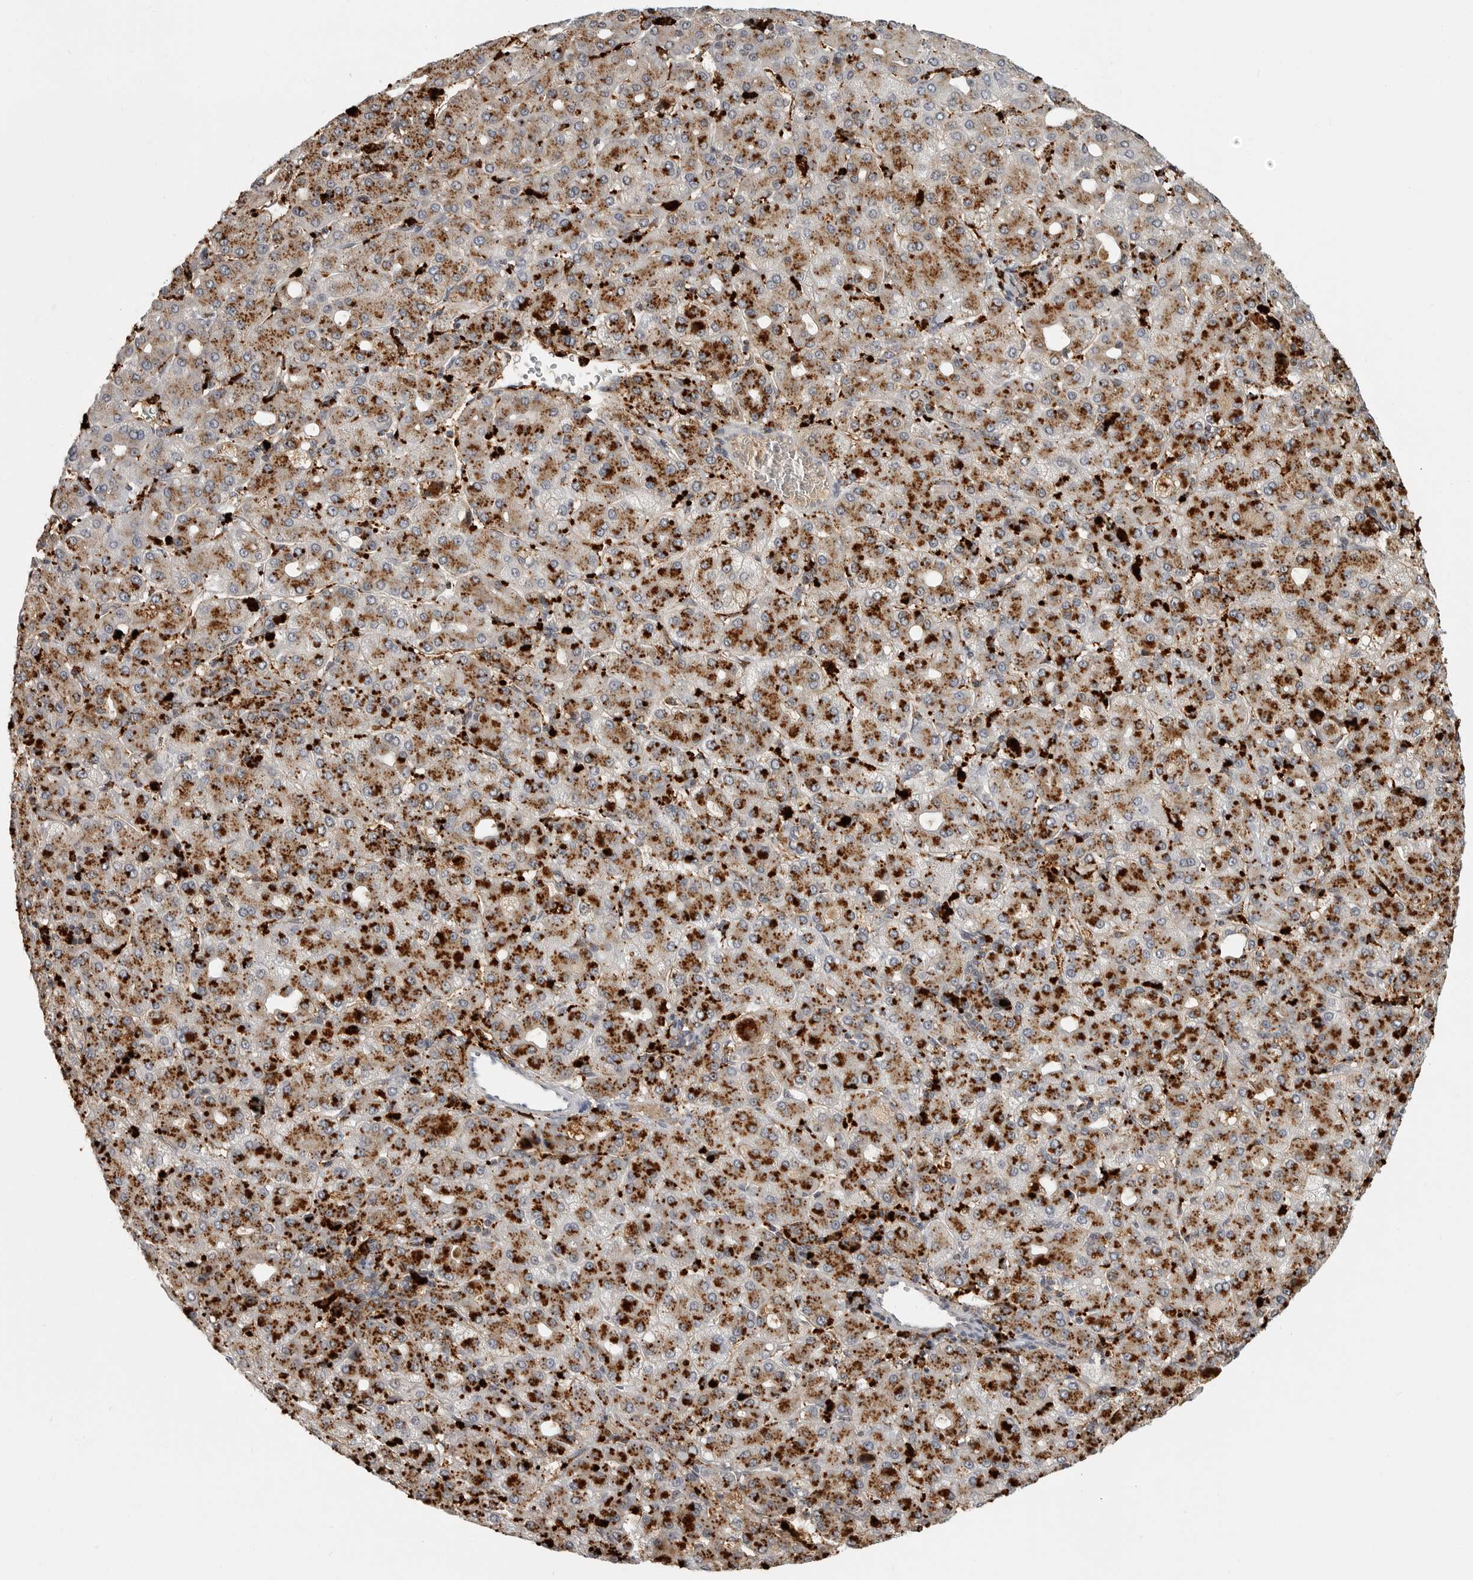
{"staining": {"intensity": "strong", "quantity": ">75%", "location": "cytoplasmic/membranous"}, "tissue": "liver cancer", "cell_type": "Tumor cells", "image_type": "cancer", "snomed": [{"axis": "morphology", "description": "Carcinoma, Hepatocellular, NOS"}, {"axis": "topography", "description": "Liver"}], "caption": "Immunohistochemistry (IHC) photomicrograph of neoplastic tissue: liver hepatocellular carcinoma stained using IHC demonstrates high levels of strong protein expression localized specifically in the cytoplasmic/membranous of tumor cells, appearing as a cytoplasmic/membranous brown color.", "gene": "IFI30", "patient": {"sex": "male", "age": 65}}